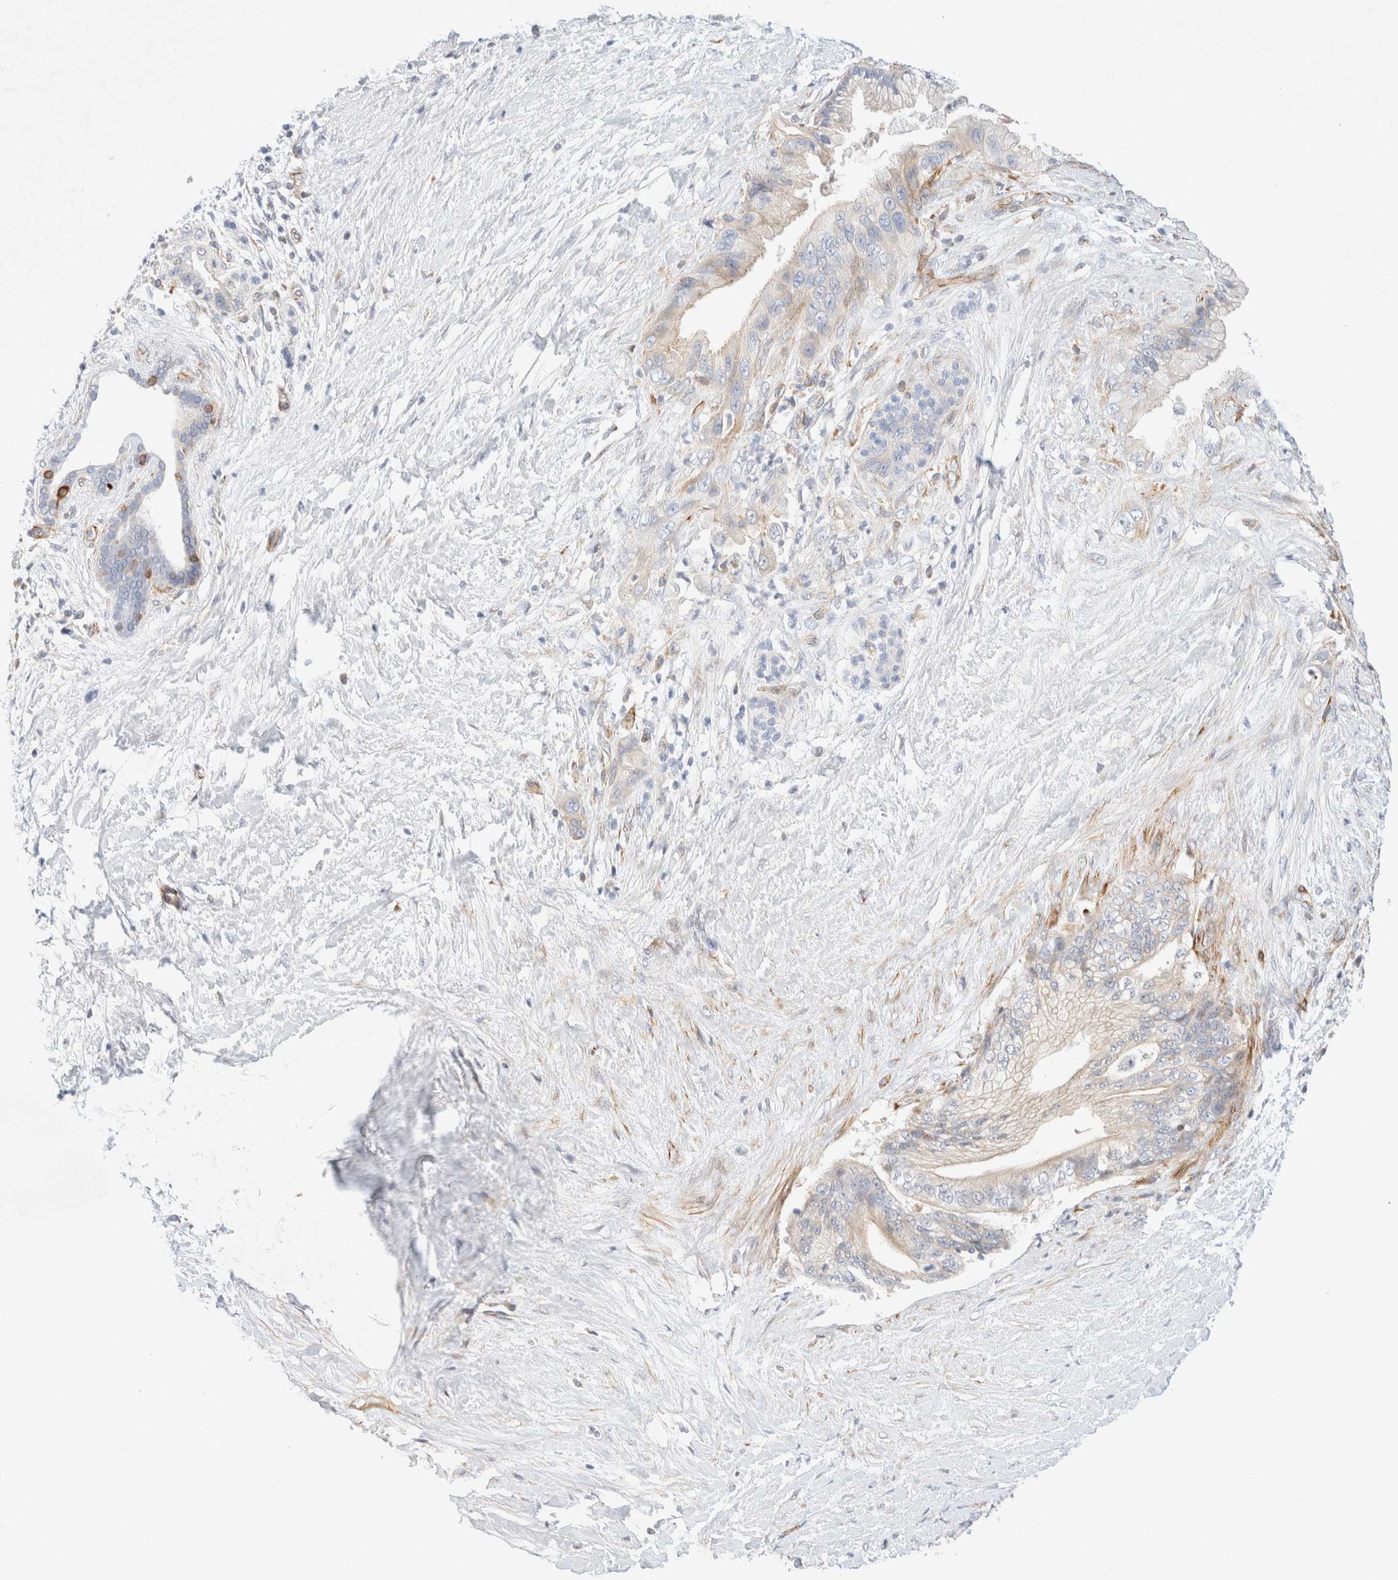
{"staining": {"intensity": "negative", "quantity": "none", "location": "none"}, "tissue": "pancreatic cancer", "cell_type": "Tumor cells", "image_type": "cancer", "snomed": [{"axis": "morphology", "description": "Adenocarcinoma, NOS"}, {"axis": "topography", "description": "Pancreas"}], "caption": "Adenocarcinoma (pancreatic) stained for a protein using IHC reveals no positivity tumor cells.", "gene": "SLC25A48", "patient": {"sex": "male", "age": 59}}